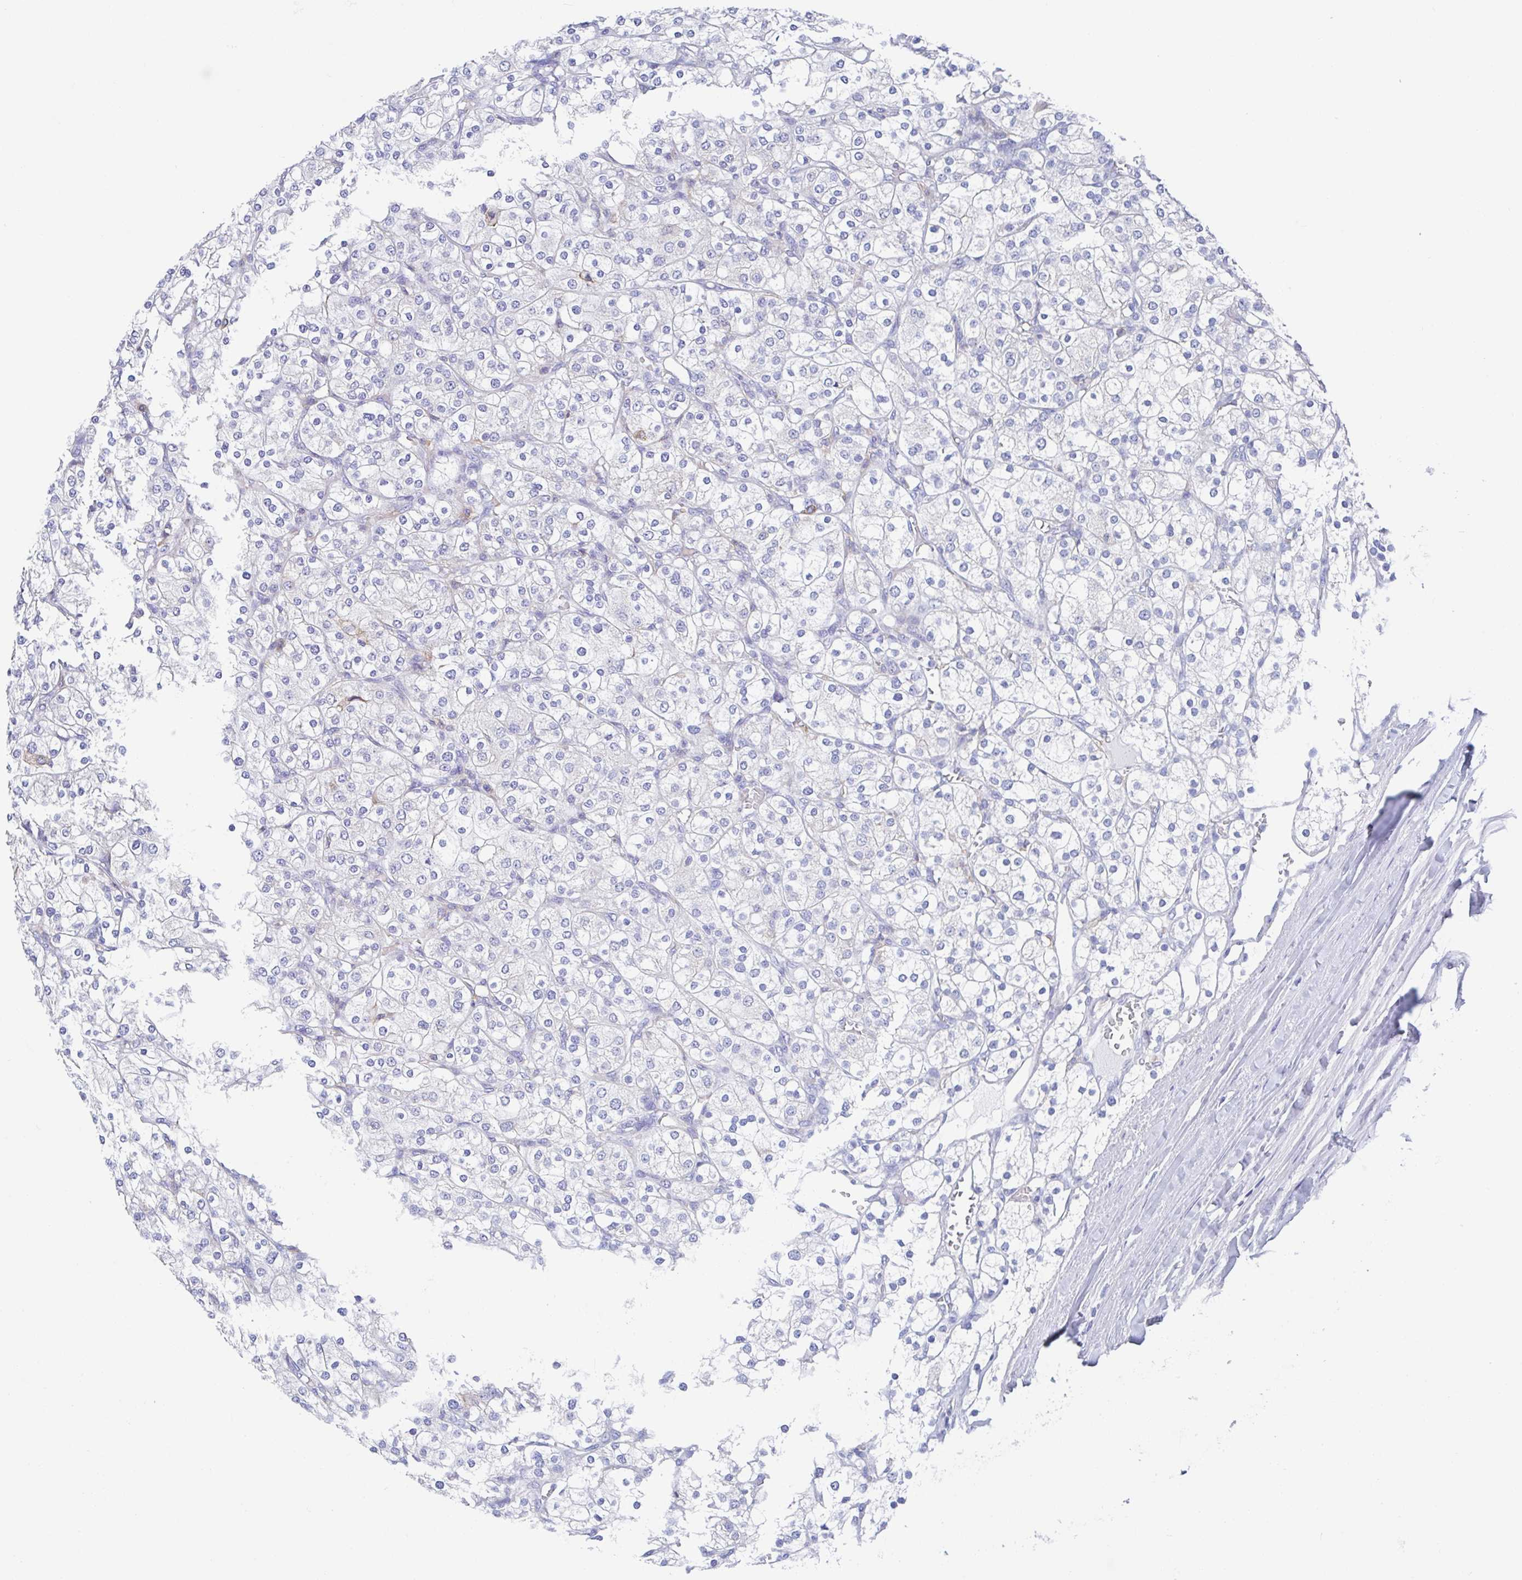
{"staining": {"intensity": "negative", "quantity": "none", "location": "none"}, "tissue": "renal cancer", "cell_type": "Tumor cells", "image_type": "cancer", "snomed": [{"axis": "morphology", "description": "Adenocarcinoma, NOS"}, {"axis": "topography", "description": "Kidney"}], "caption": "Tumor cells are negative for protein expression in human adenocarcinoma (renal).", "gene": "FCGR3A", "patient": {"sex": "male", "age": 80}}